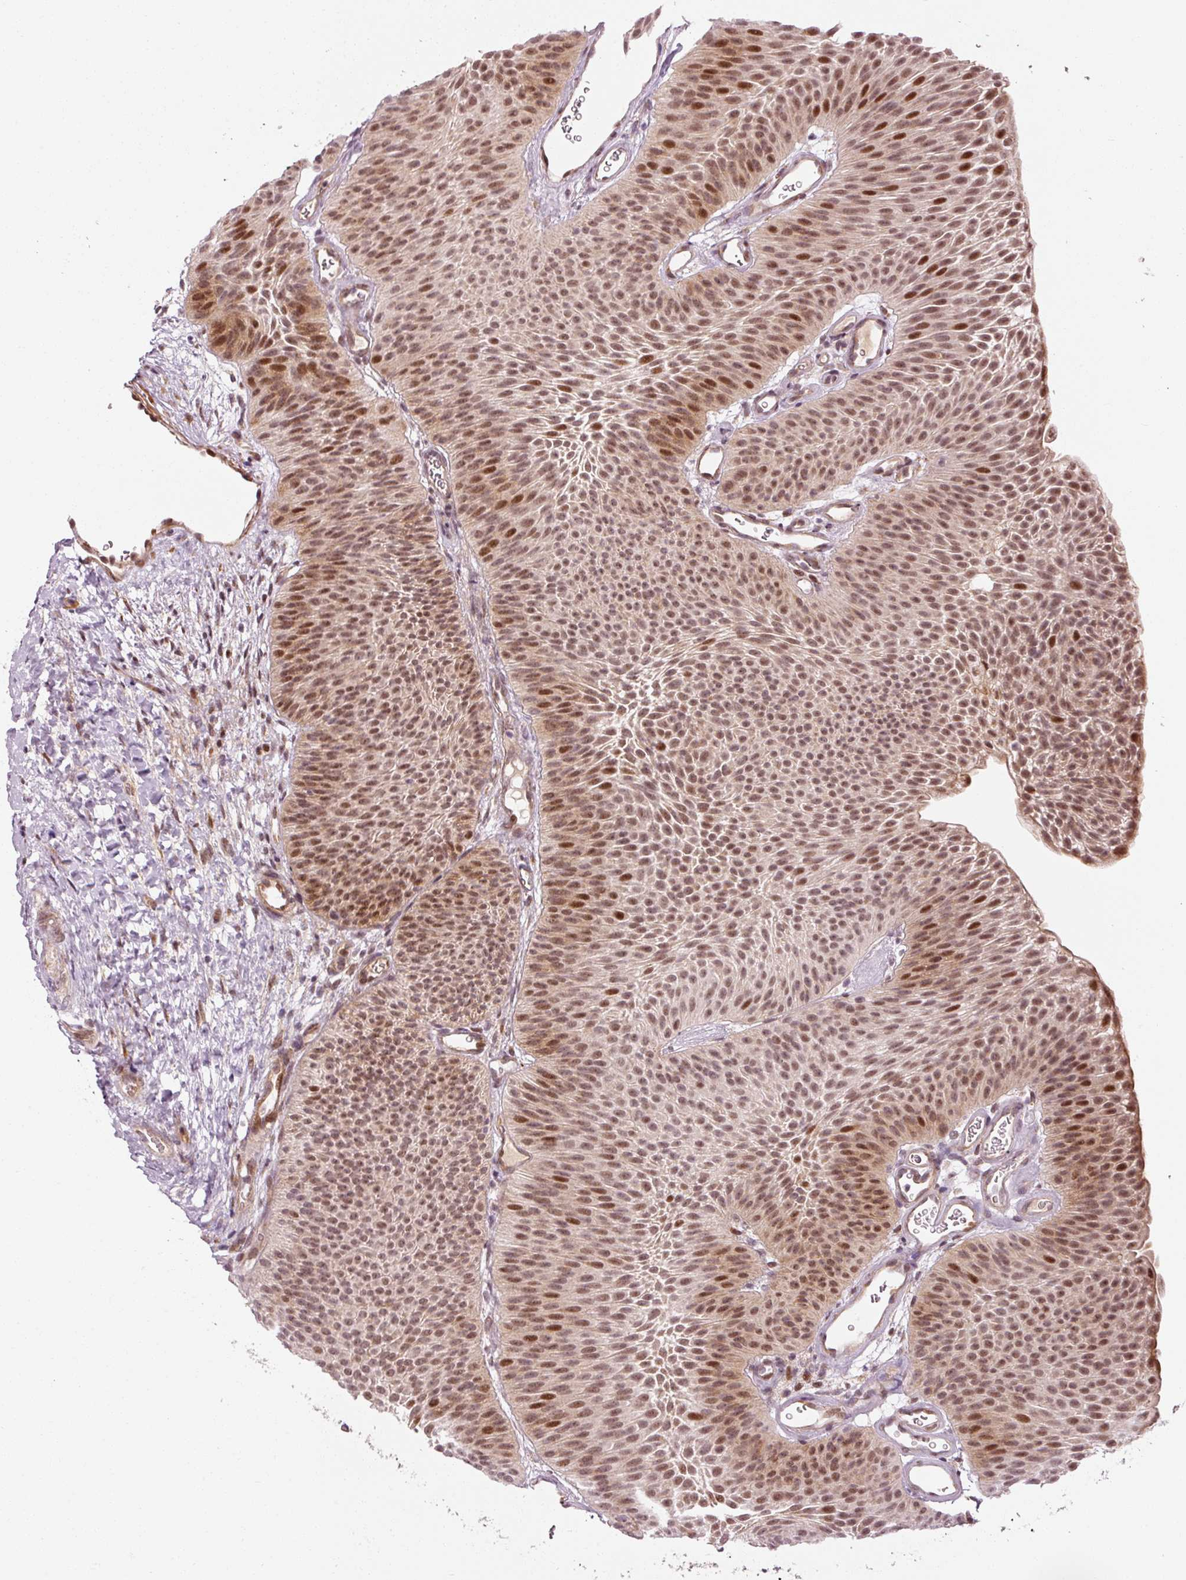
{"staining": {"intensity": "moderate", "quantity": ">75%", "location": "nuclear"}, "tissue": "urothelial cancer", "cell_type": "Tumor cells", "image_type": "cancer", "snomed": [{"axis": "morphology", "description": "Urothelial carcinoma, Low grade"}, {"axis": "topography", "description": "Urinary bladder"}], "caption": "Moderate nuclear protein staining is appreciated in approximately >75% of tumor cells in urothelial cancer.", "gene": "ANKRD20A1", "patient": {"sex": "female", "age": 60}}